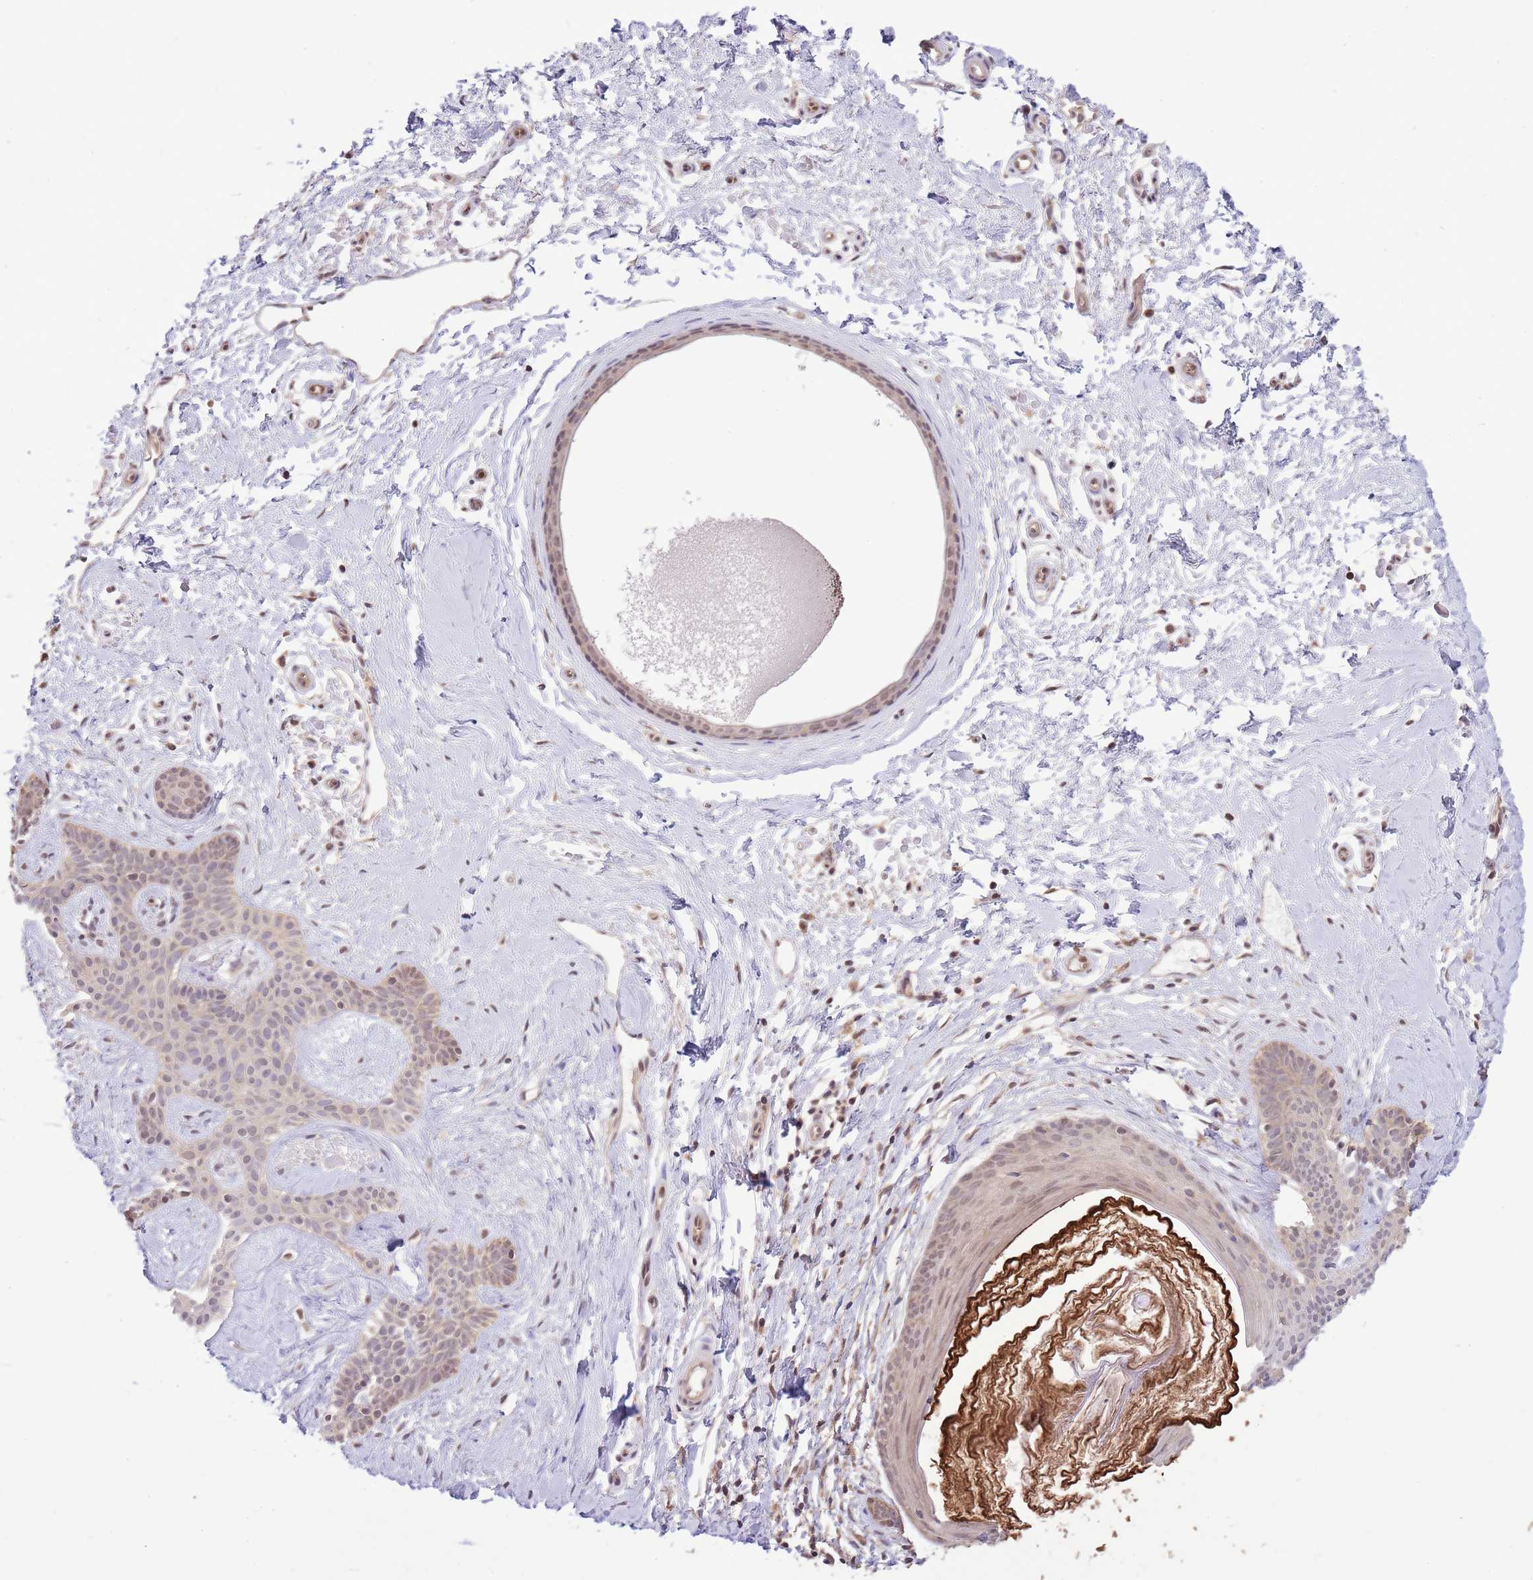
{"staining": {"intensity": "negative", "quantity": "none", "location": "none"}, "tissue": "skin cancer", "cell_type": "Tumor cells", "image_type": "cancer", "snomed": [{"axis": "morphology", "description": "Basal cell carcinoma"}, {"axis": "topography", "description": "Skin"}], "caption": "The histopathology image reveals no staining of tumor cells in skin cancer. (DAB immunohistochemistry (IHC) with hematoxylin counter stain).", "gene": "AMIGO1", "patient": {"sex": "male", "age": 78}}